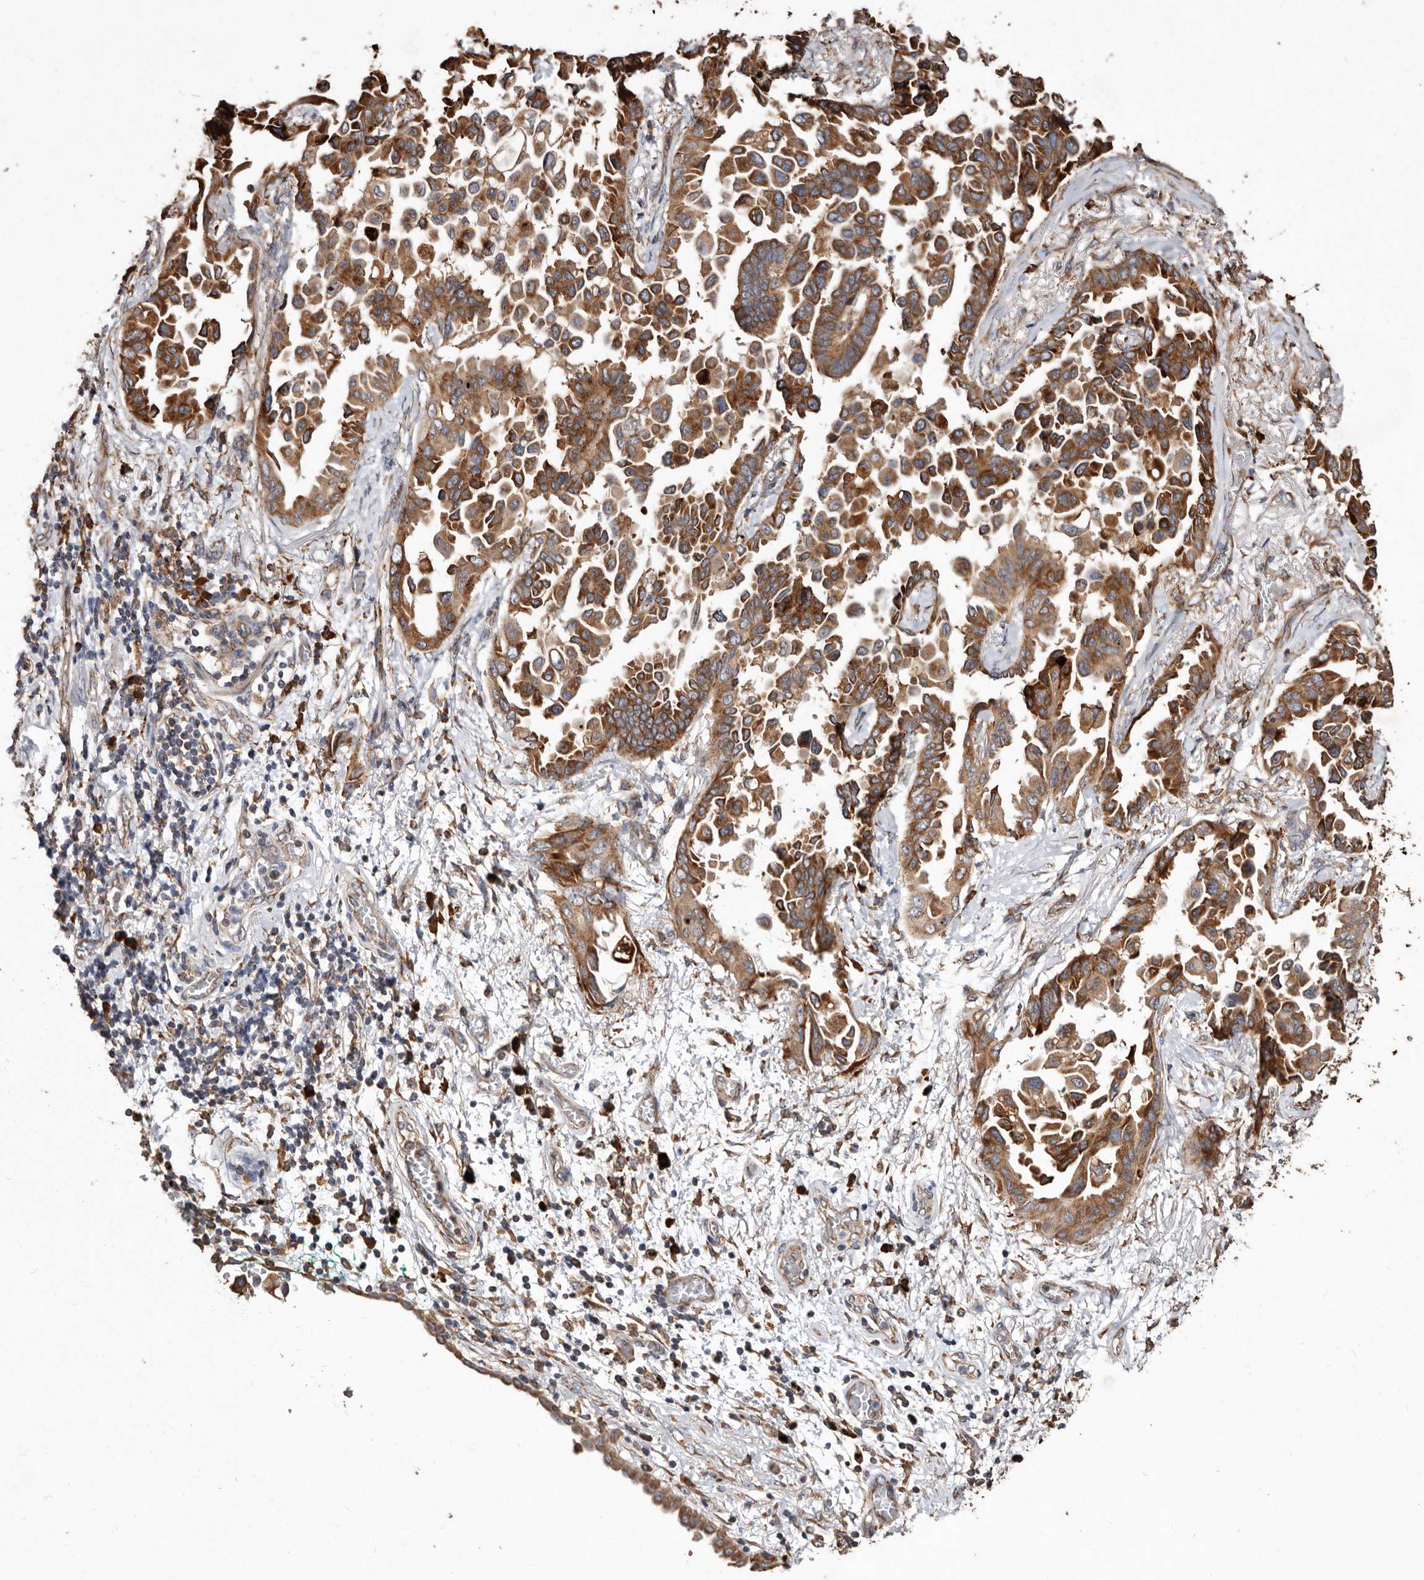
{"staining": {"intensity": "moderate", "quantity": ">75%", "location": "cytoplasmic/membranous"}, "tissue": "lung cancer", "cell_type": "Tumor cells", "image_type": "cancer", "snomed": [{"axis": "morphology", "description": "Adenocarcinoma, NOS"}, {"axis": "topography", "description": "Lung"}], "caption": "A brown stain labels moderate cytoplasmic/membranous staining of a protein in human lung cancer (adenocarcinoma) tumor cells.", "gene": "STEAP2", "patient": {"sex": "female", "age": 67}}